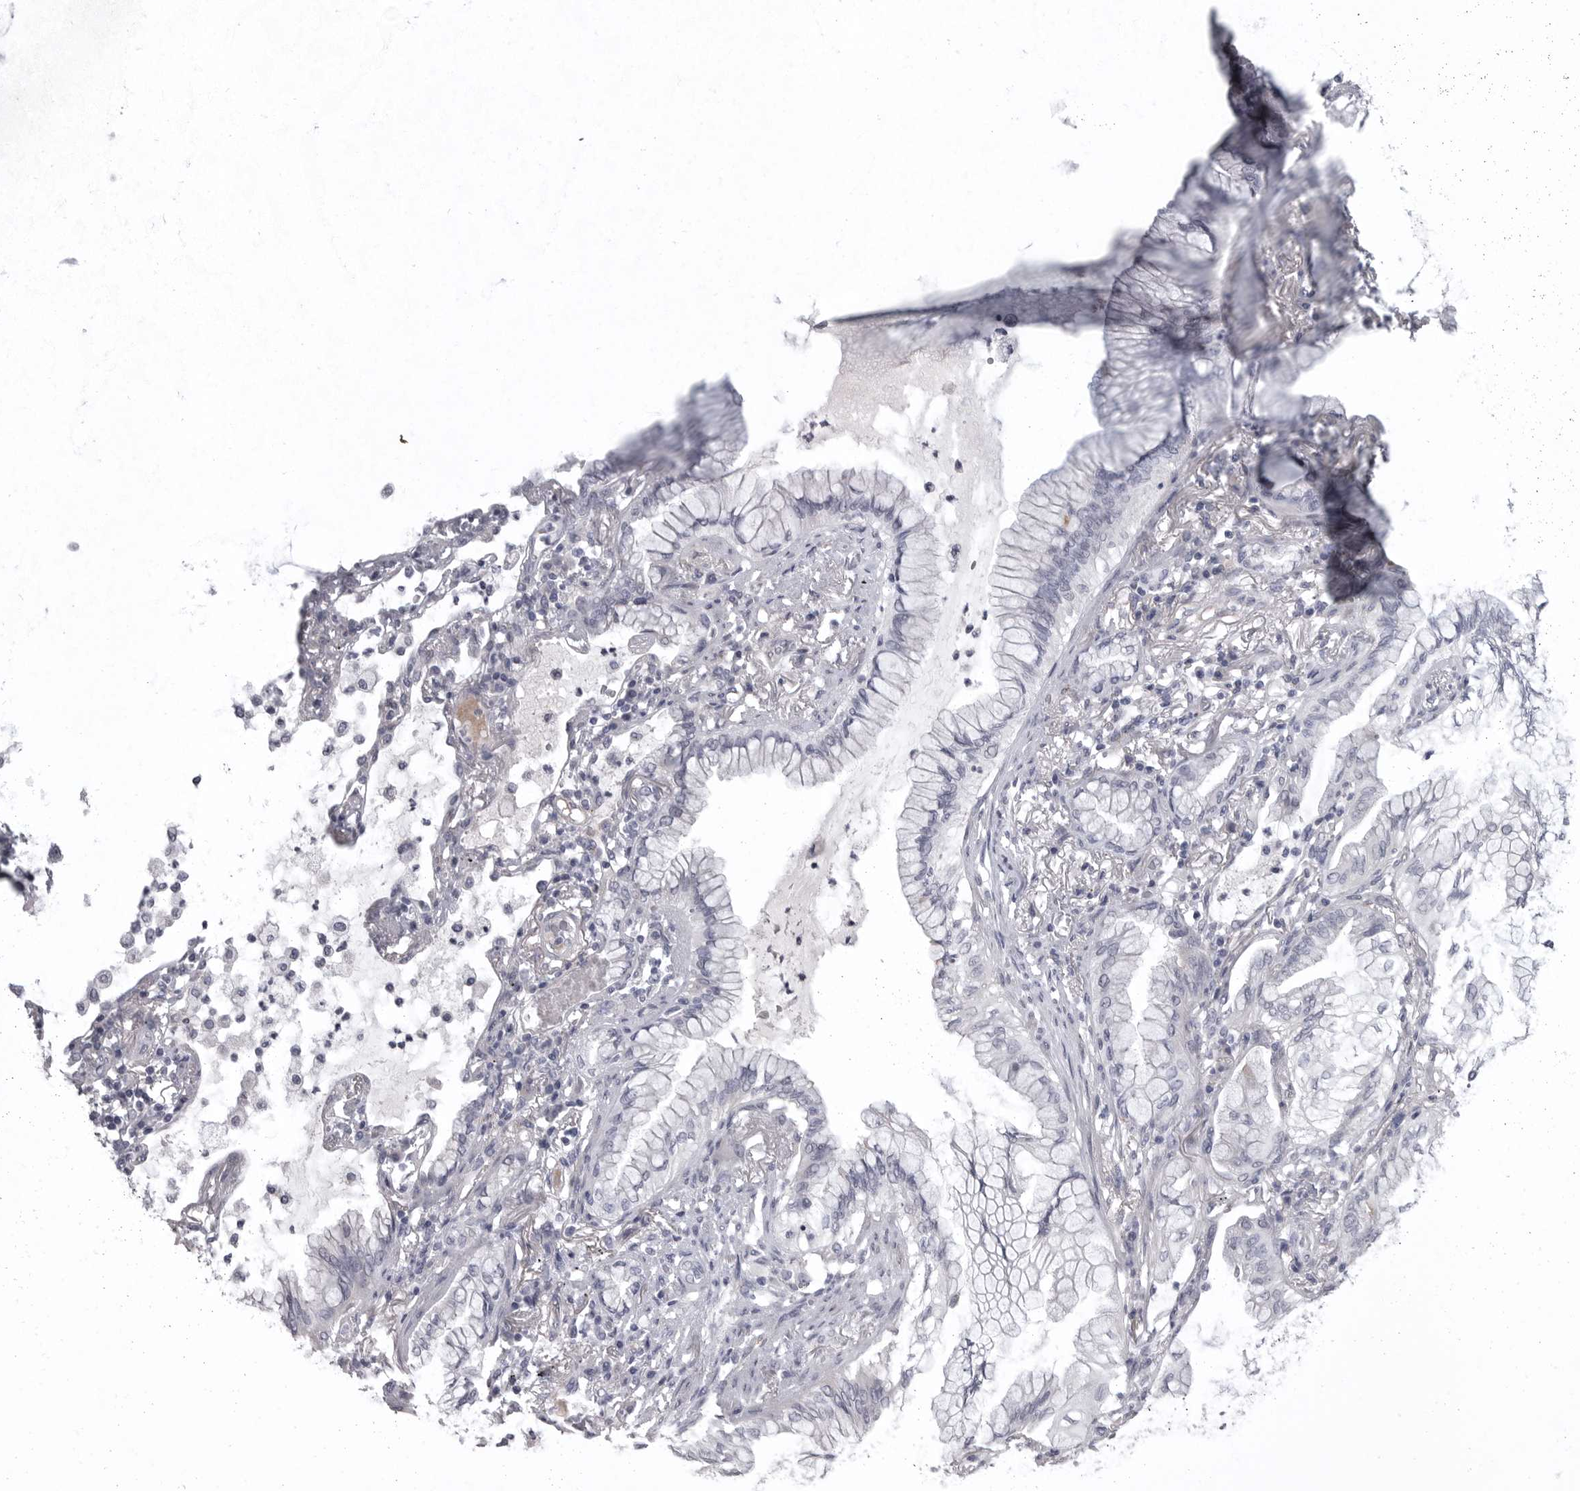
{"staining": {"intensity": "negative", "quantity": "none", "location": "none"}, "tissue": "lung cancer", "cell_type": "Tumor cells", "image_type": "cancer", "snomed": [{"axis": "morphology", "description": "Adenocarcinoma, NOS"}, {"axis": "topography", "description": "Lung"}], "caption": "Adenocarcinoma (lung) was stained to show a protein in brown. There is no significant expression in tumor cells. (DAB immunohistochemistry (IHC) visualized using brightfield microscopy, high magnification).", "gene": "SERPING1", "patient": {"sex": "female", "age": 70}}